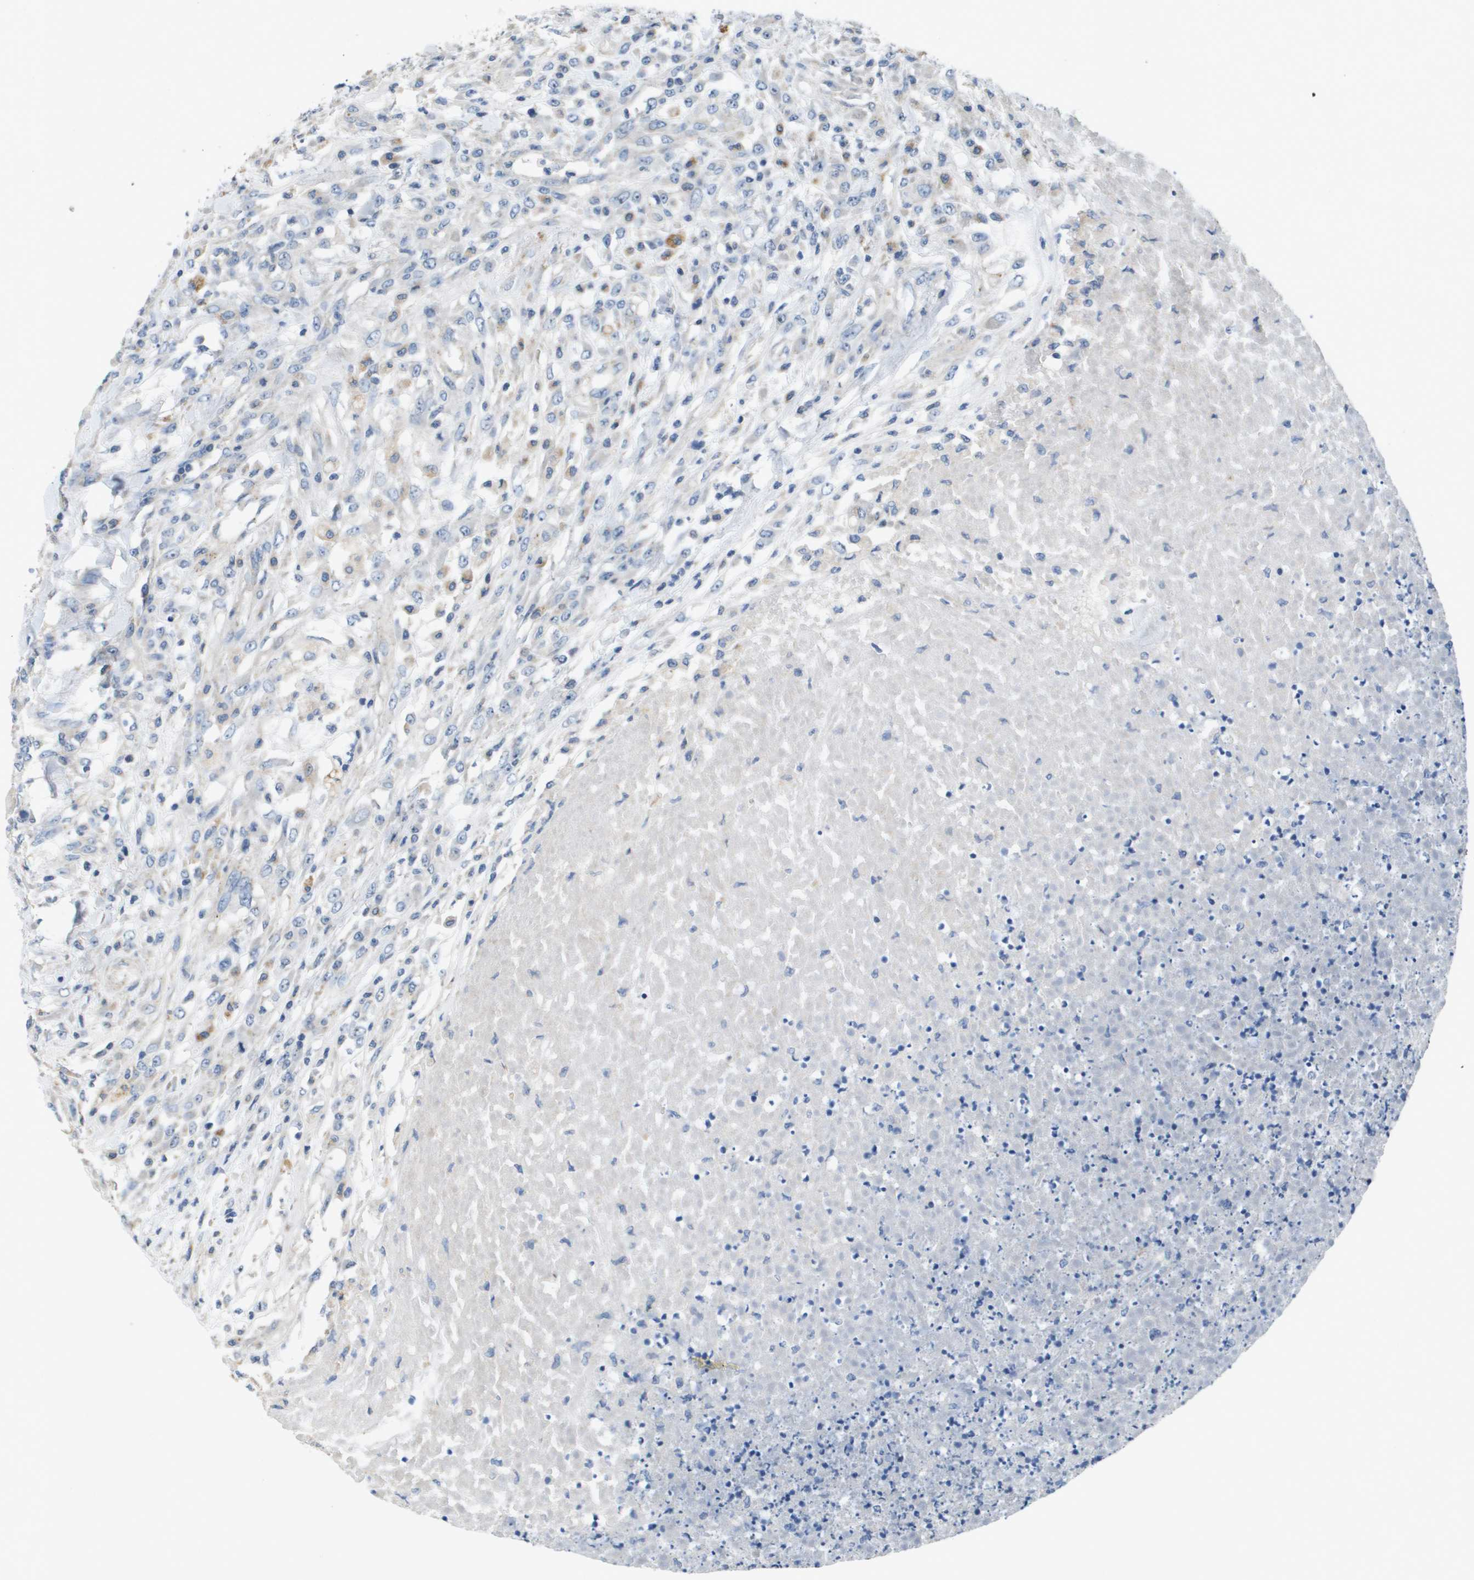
{"staining": {"intensity": "negative", "quantity": "none", "location": "none"}, "tissue": "testis cancer", "cell_type": "Tumor cells", "image_type": "cancer", "snomed": [{"axis": "morphology", "description": "Seminoma, NOS"}, {"axis": "topography", "description": "Testis"}], "caption": "An IHC photomicrograph of testis cancer (seminoma) is shown. There is no staining in tumor cells of testis cancer (seminoma).", "gene": "B3GNT5", "patient": {"sex": "male", "age": 59}}